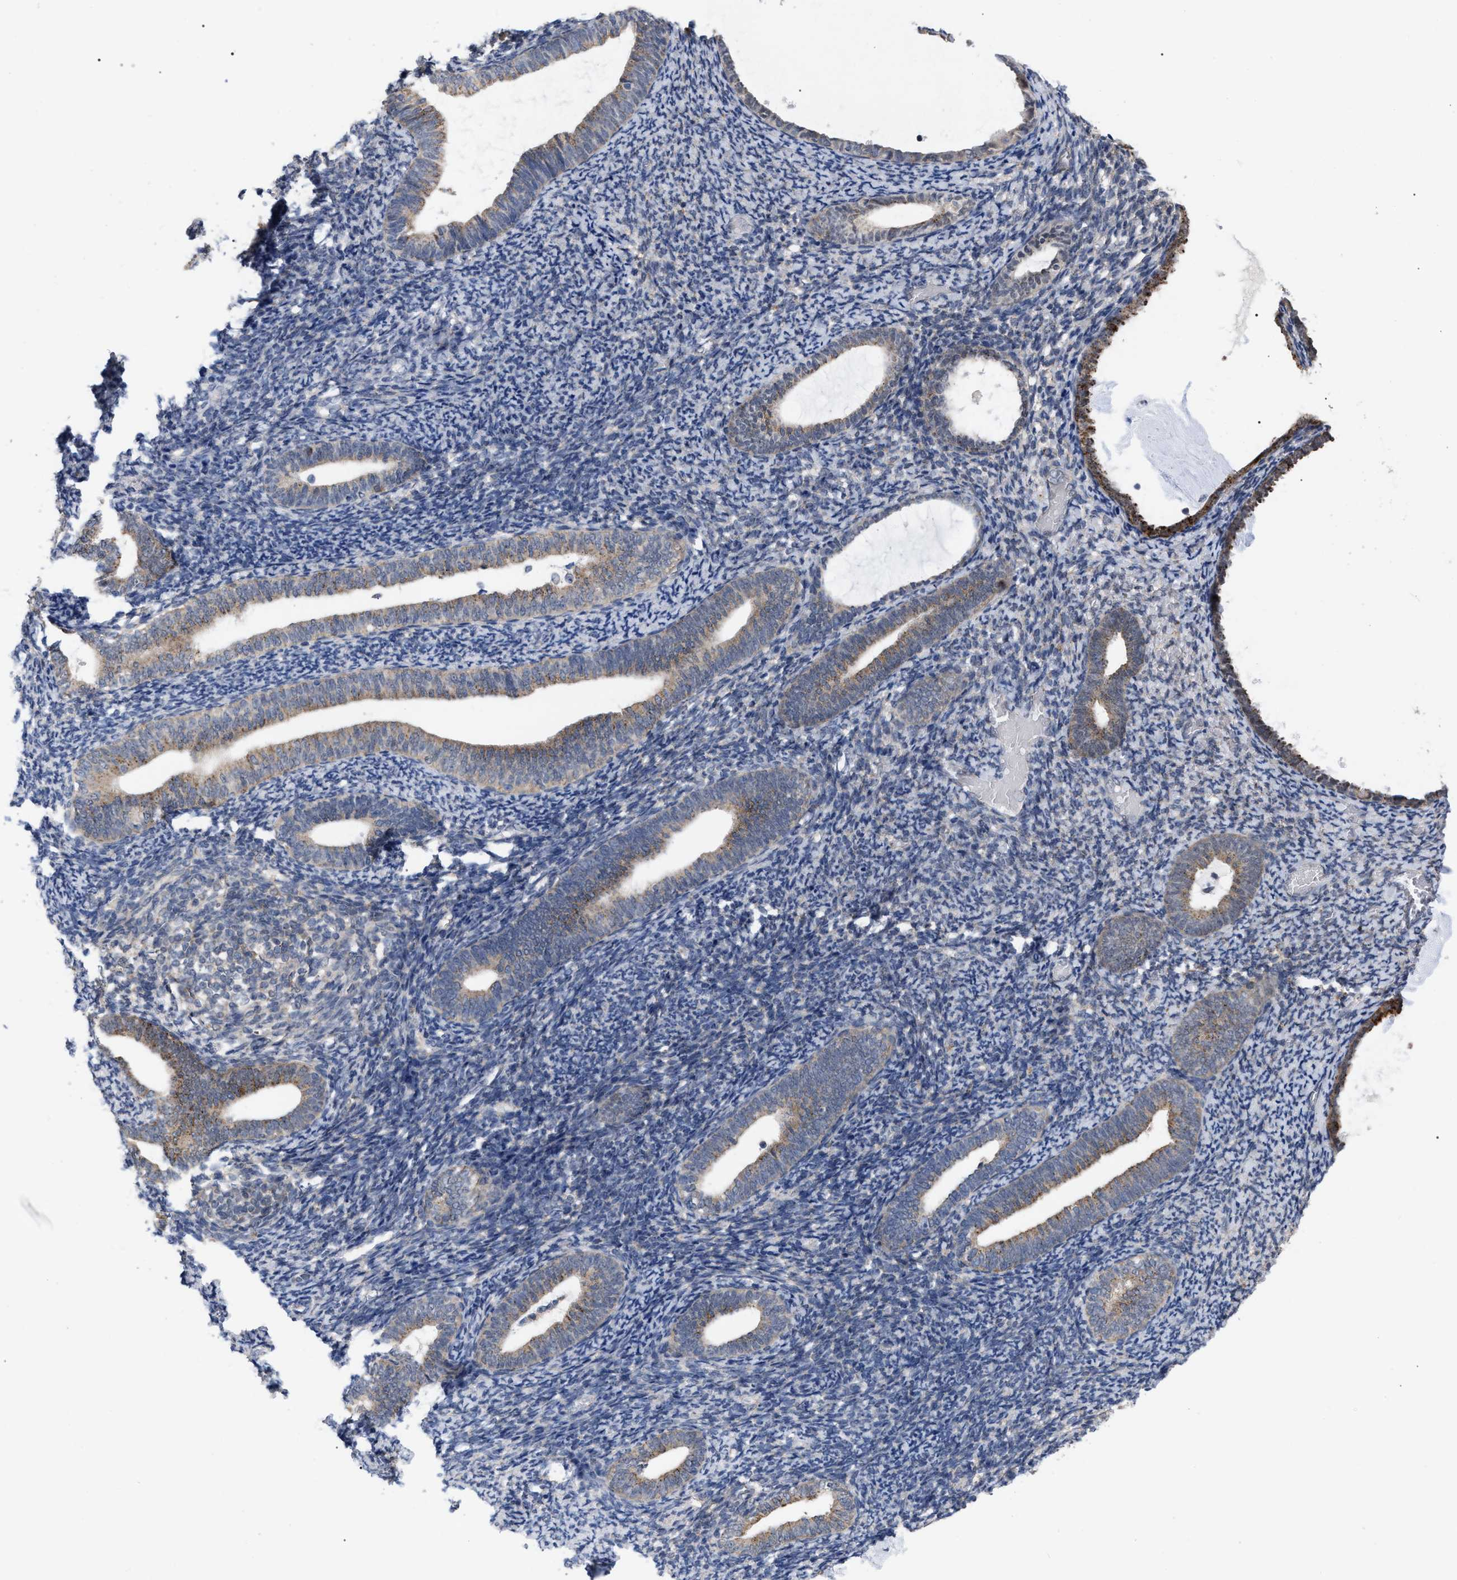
{"staining": {"intensity": "negative", "quantity": "none", "location": "none"}, "tissue": "endometrium", "cell_type": "Cells in endometrial stroma", "image_type": "normal", "snomed": [{"axis": "morphology", "description": "Normal tissue, NOS"}, {"axis": "topography", "description": "Endometrium"}], "caption": "Cells in endometrial stroma show no significant protein staining in unremarkable endometrium.", "gene": "UPF1", "patient": {"sex": "female", "age": 66}}